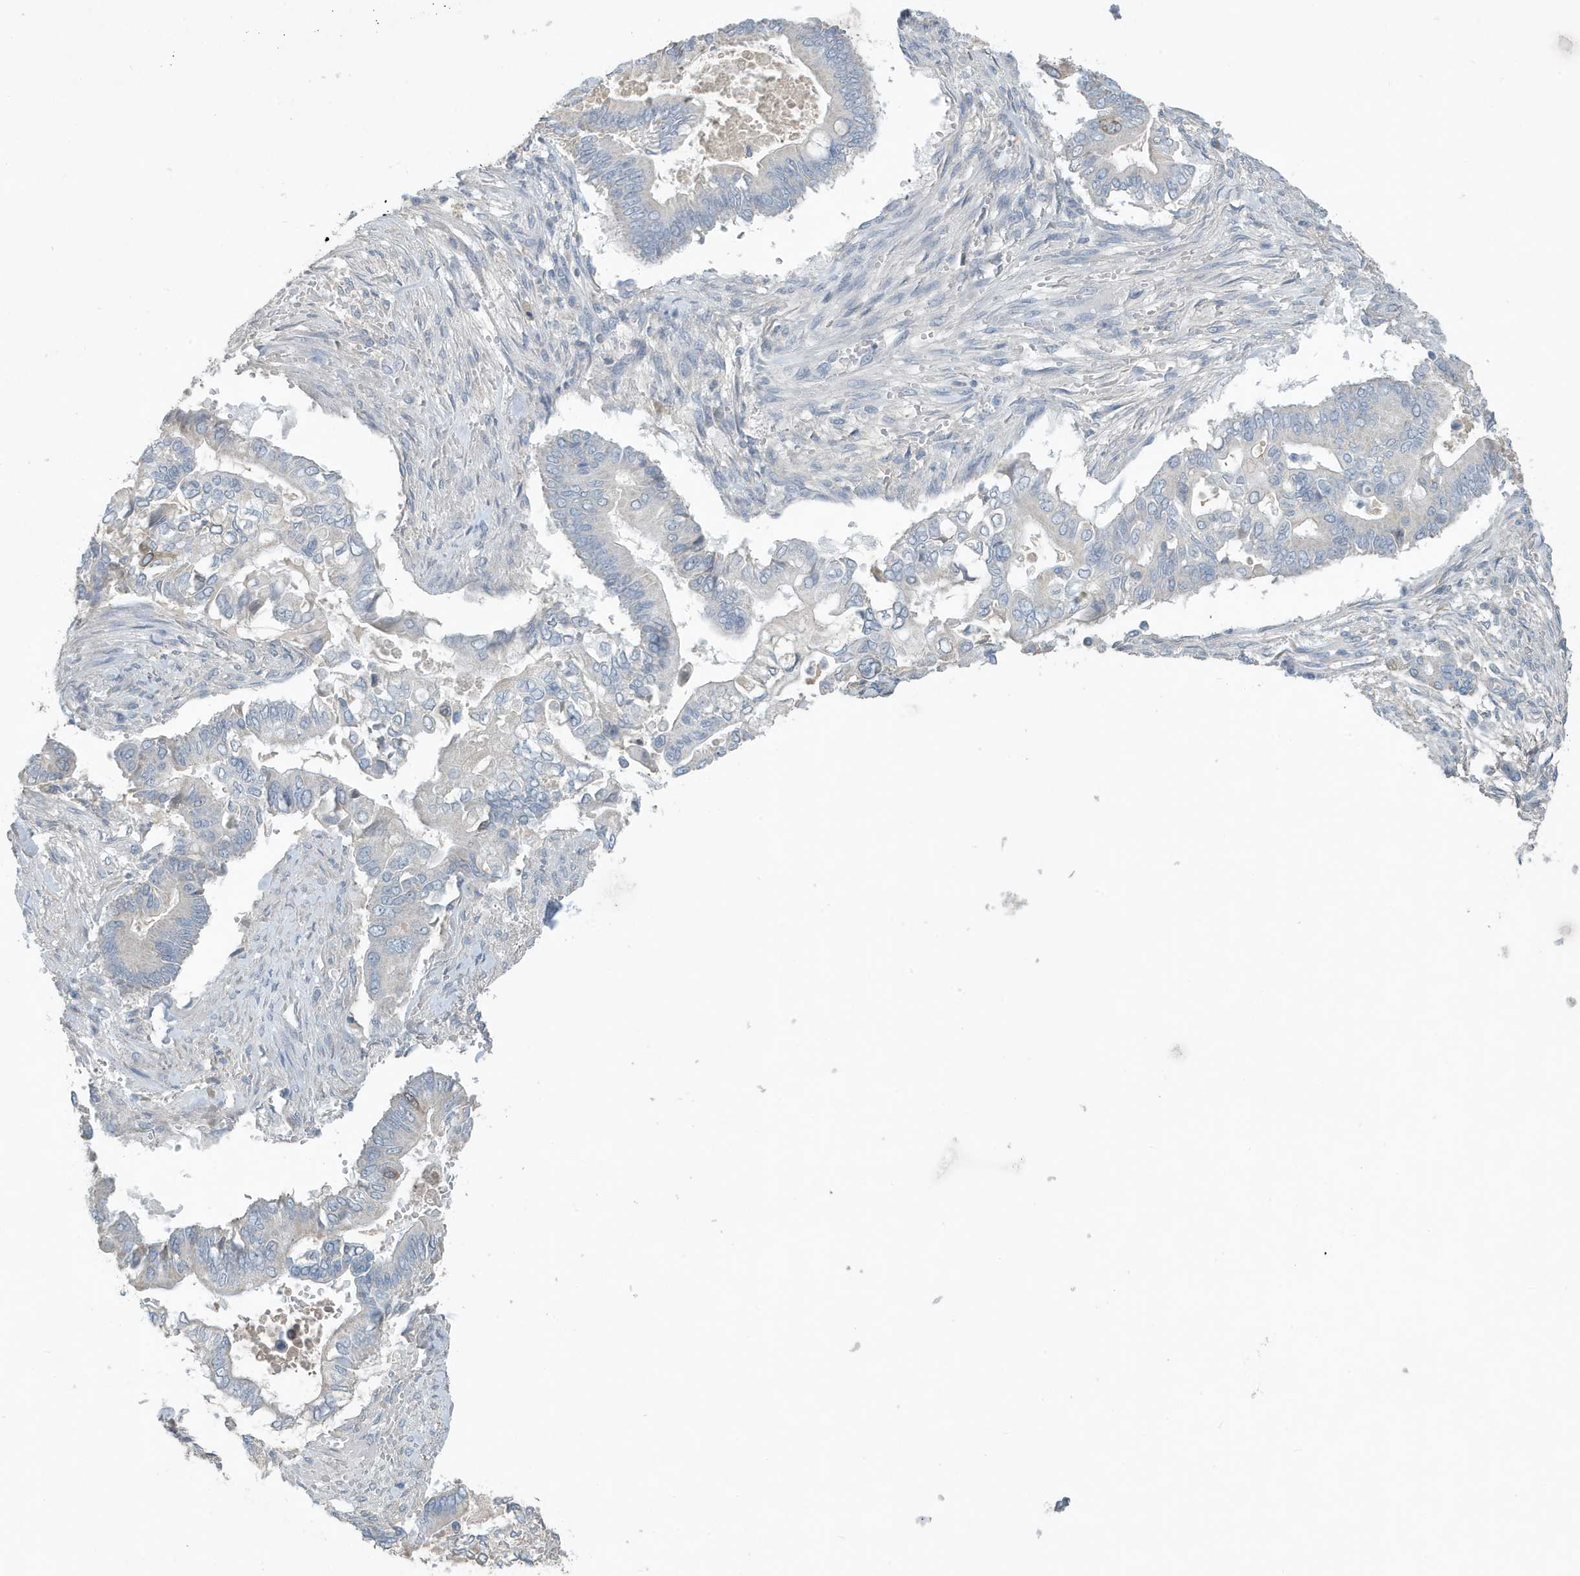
{"staining": {"intensity": "moderate", "quantity": "<25%", "location": "cytoplasmic/membranous"}, "tissue": "pancreatic cancer", "cell_type": "Tumor cells", "image_type": "cancer", "snomed": [{"axis": "morphology", "description": "Adenocarcinoma, NOS"}, {"axis": "topography", "description": "Pancreas"}], "caption": "Immunohistochemistry (IHC) (DAB (3,3'-diaminobenzidine)) staining of human adenocarcinoma (pancreatic) displays moderate cytoplasmic/membranous protein positivity in approximately <25% of tumor cells.", "gene": "UGT2B4", "patient": {"sex": "male", "age": 68}}